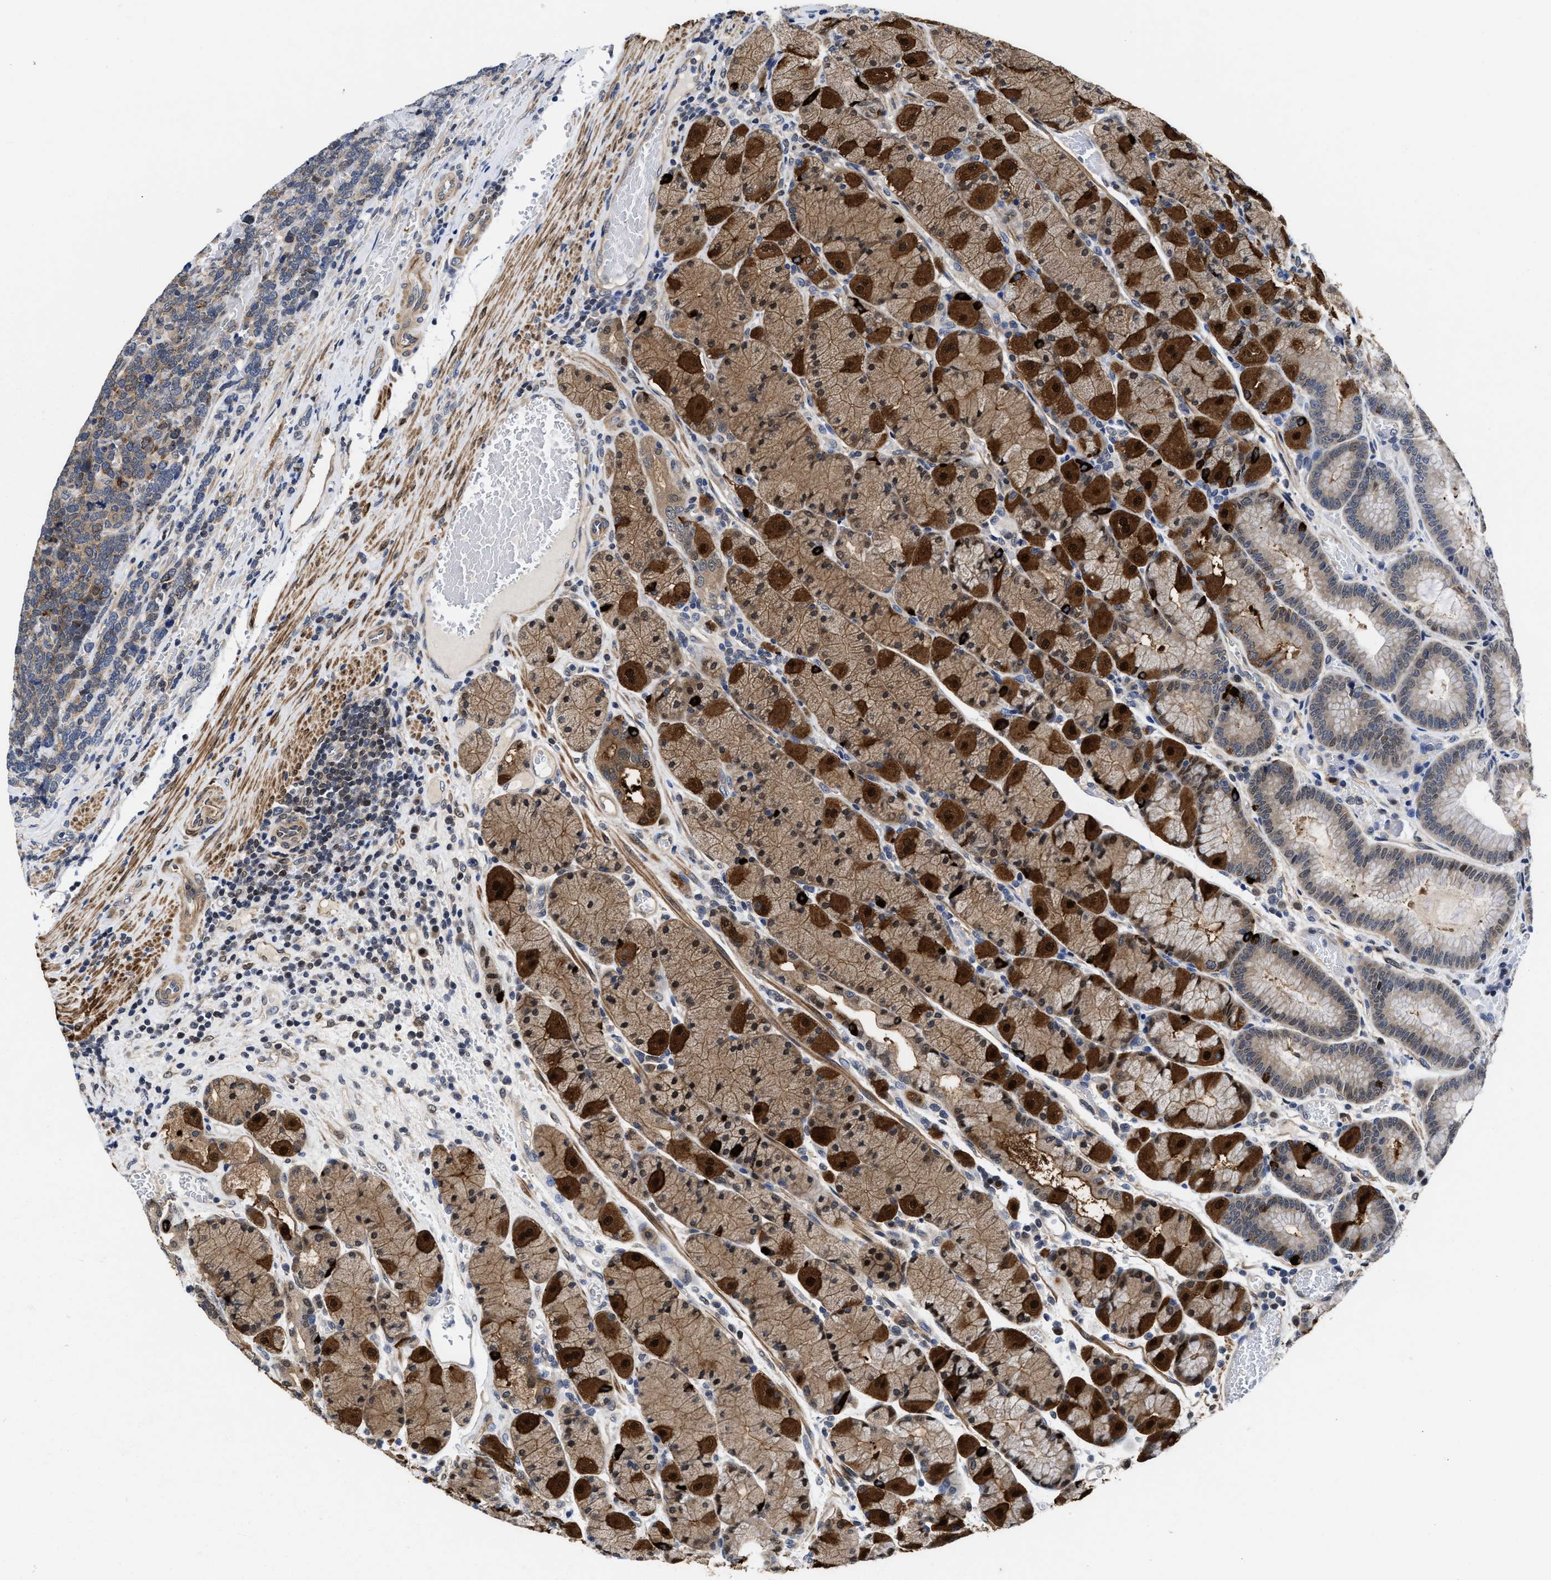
{"staining": {"intensity": "strong", "quantity": "25%-75%", "location": "cytoplasmic/membranous,nuclear"}, "tissue": "stomach", "cell_type": "Glandular cells", "image_type": "normal", "snomed": [{"axis": "morphology", "description": "Normal tissue, NOS"}, {"axis": "morphology", "description": "Carcinoid, malignant, NOS"}, {"axis": "topography", "description": "Stomach, upper"}], "caption": "The histopathology image displays immunohistochemical staining of normal stomach. There is strong cytoplasmic/membranous,nuclear expression is present in about 25%-75% of glandular cells.", "gene": "KIF12", "patient": {"sex": "male", "age": 39}}